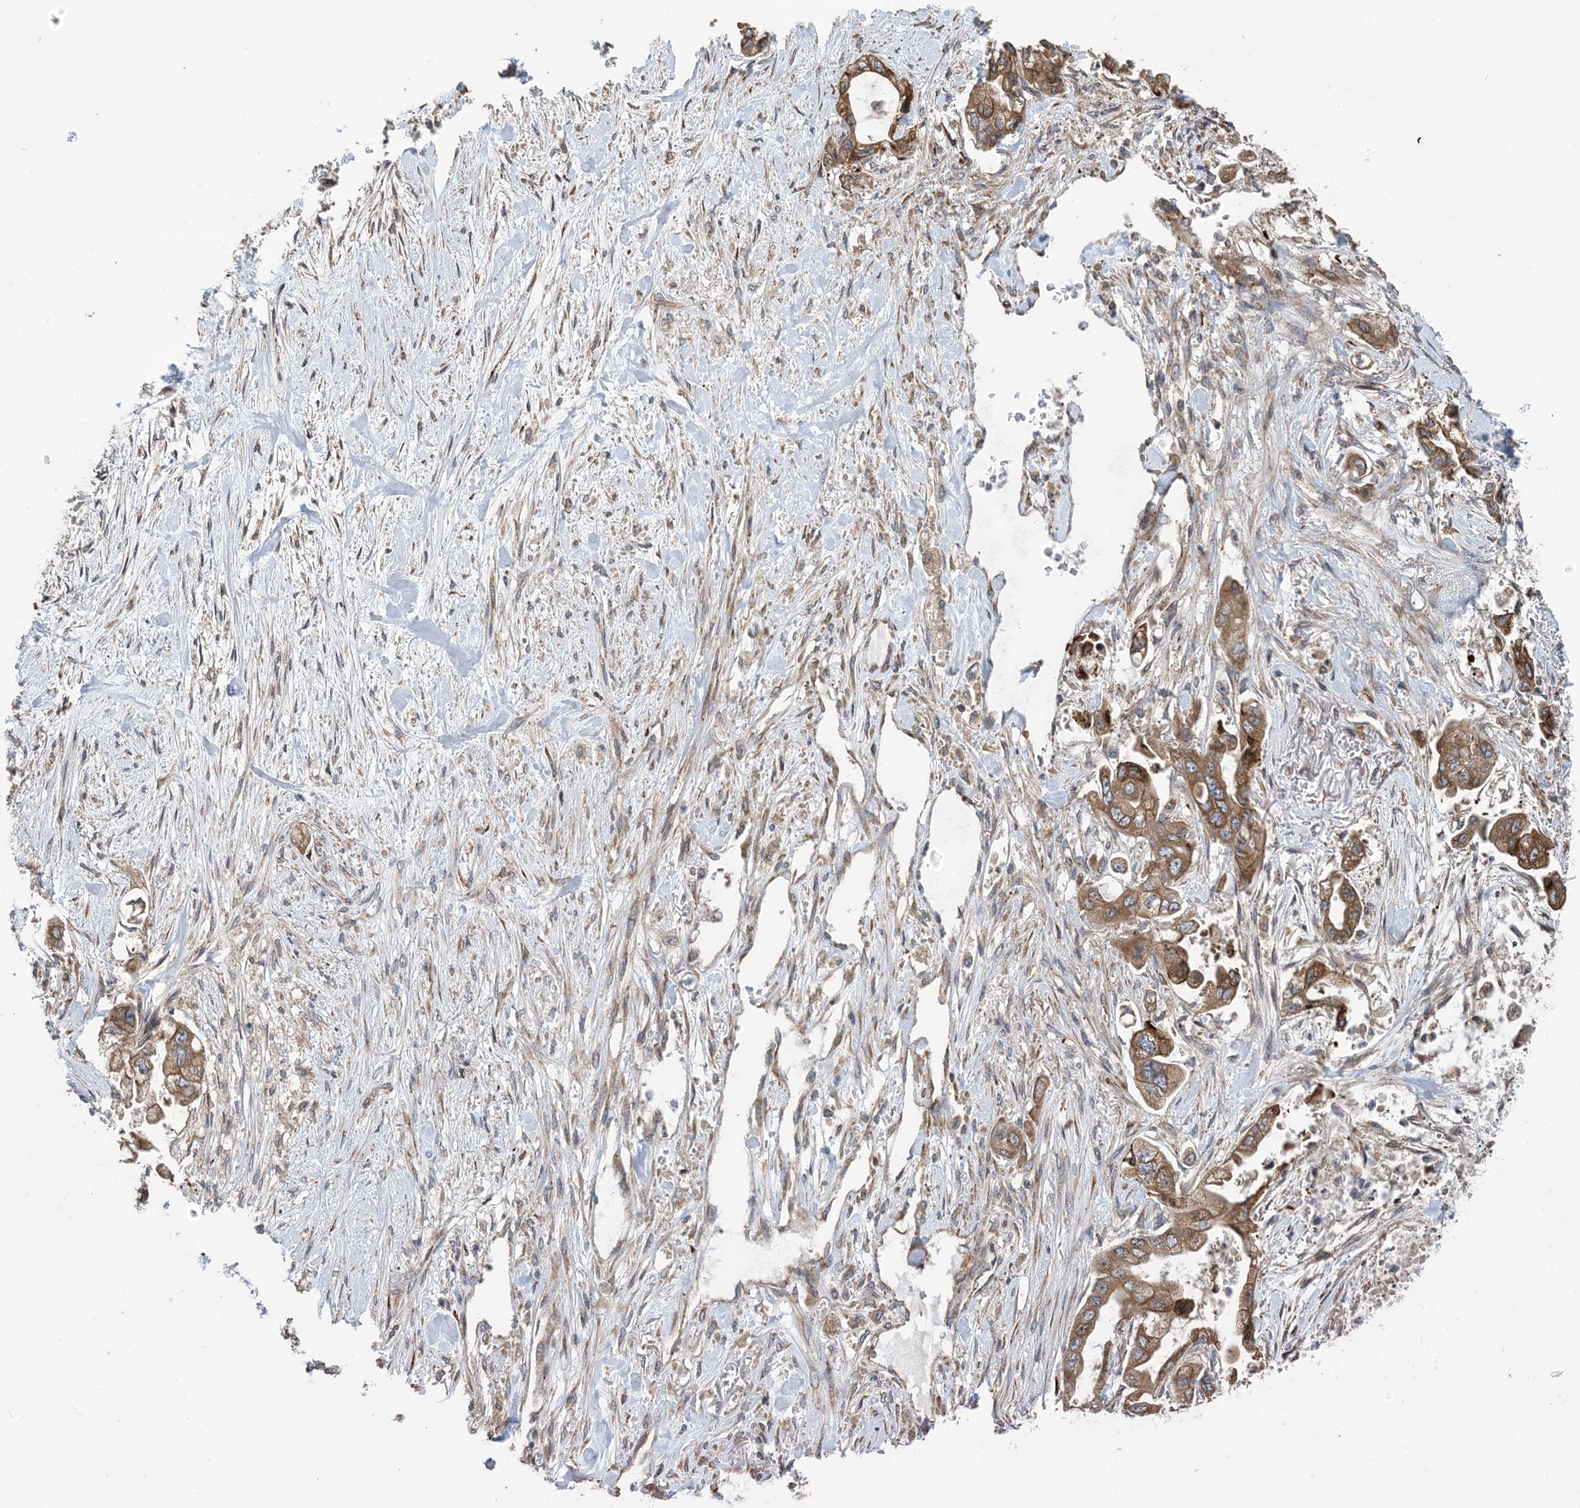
{"staining": {"intensity": "moderate", "quantity": ">75%", "location": "cytoplasmic/membranous"}, "tissue": "stomach cancer", "cell_type": "Tumor cells", "image_type": "cancer", "snomed": [{"axis": "morphology", "description": "Adenocarcinoma, NOS"}, {"axis": "topography", "description": "Stomach"}], "caption": "Tumor cells display moderate cytoplasmic/membranous expression in about >75% of cells in stomach cancer.", "gene": "CLEC16A", "patient": {"sex": "male", "age": 62}}